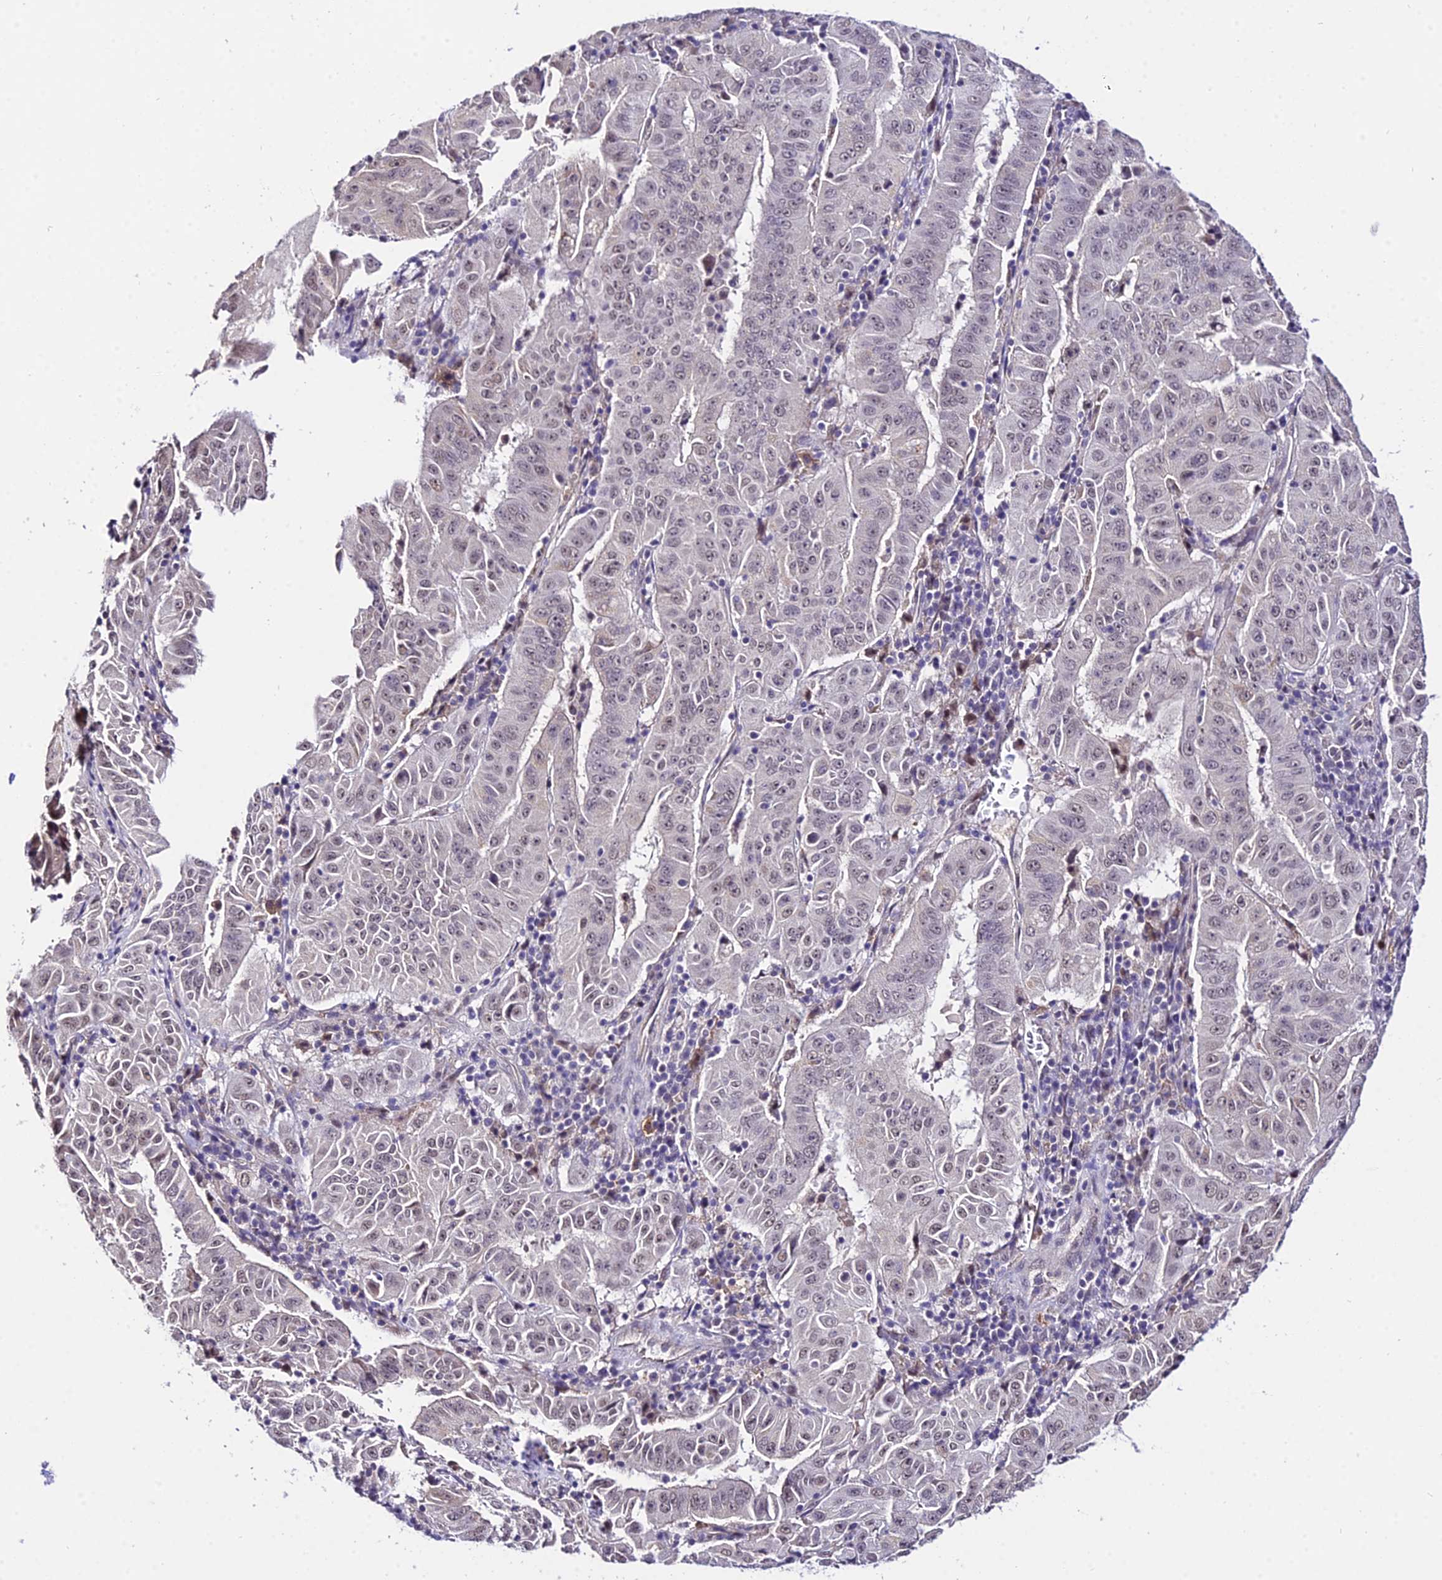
{"staining": {"intensity": "weak", "quantity": "<25%", "location": "nuclear"}, "tissue": "pancreatic cancer", "cell_type": "Tumor cells", "image_type": "cancer", "snomed": [{"axis": "morphology", "description": "Adenocarcinoma, NOS"}, {"axis": "topography", "description": "Pancreas"}], "caption": "Immunohistochemistry (IHC) photomicrograph of neoplastic tissue: human pancreatic cancer (adenocarcinoma) stained with DAB (3,3'-diaminobenzidine) demonstrates no significant protein expression in tumor cells.", "gene": "POLR2I", "patient": {"sex": "male", "age": 63}}